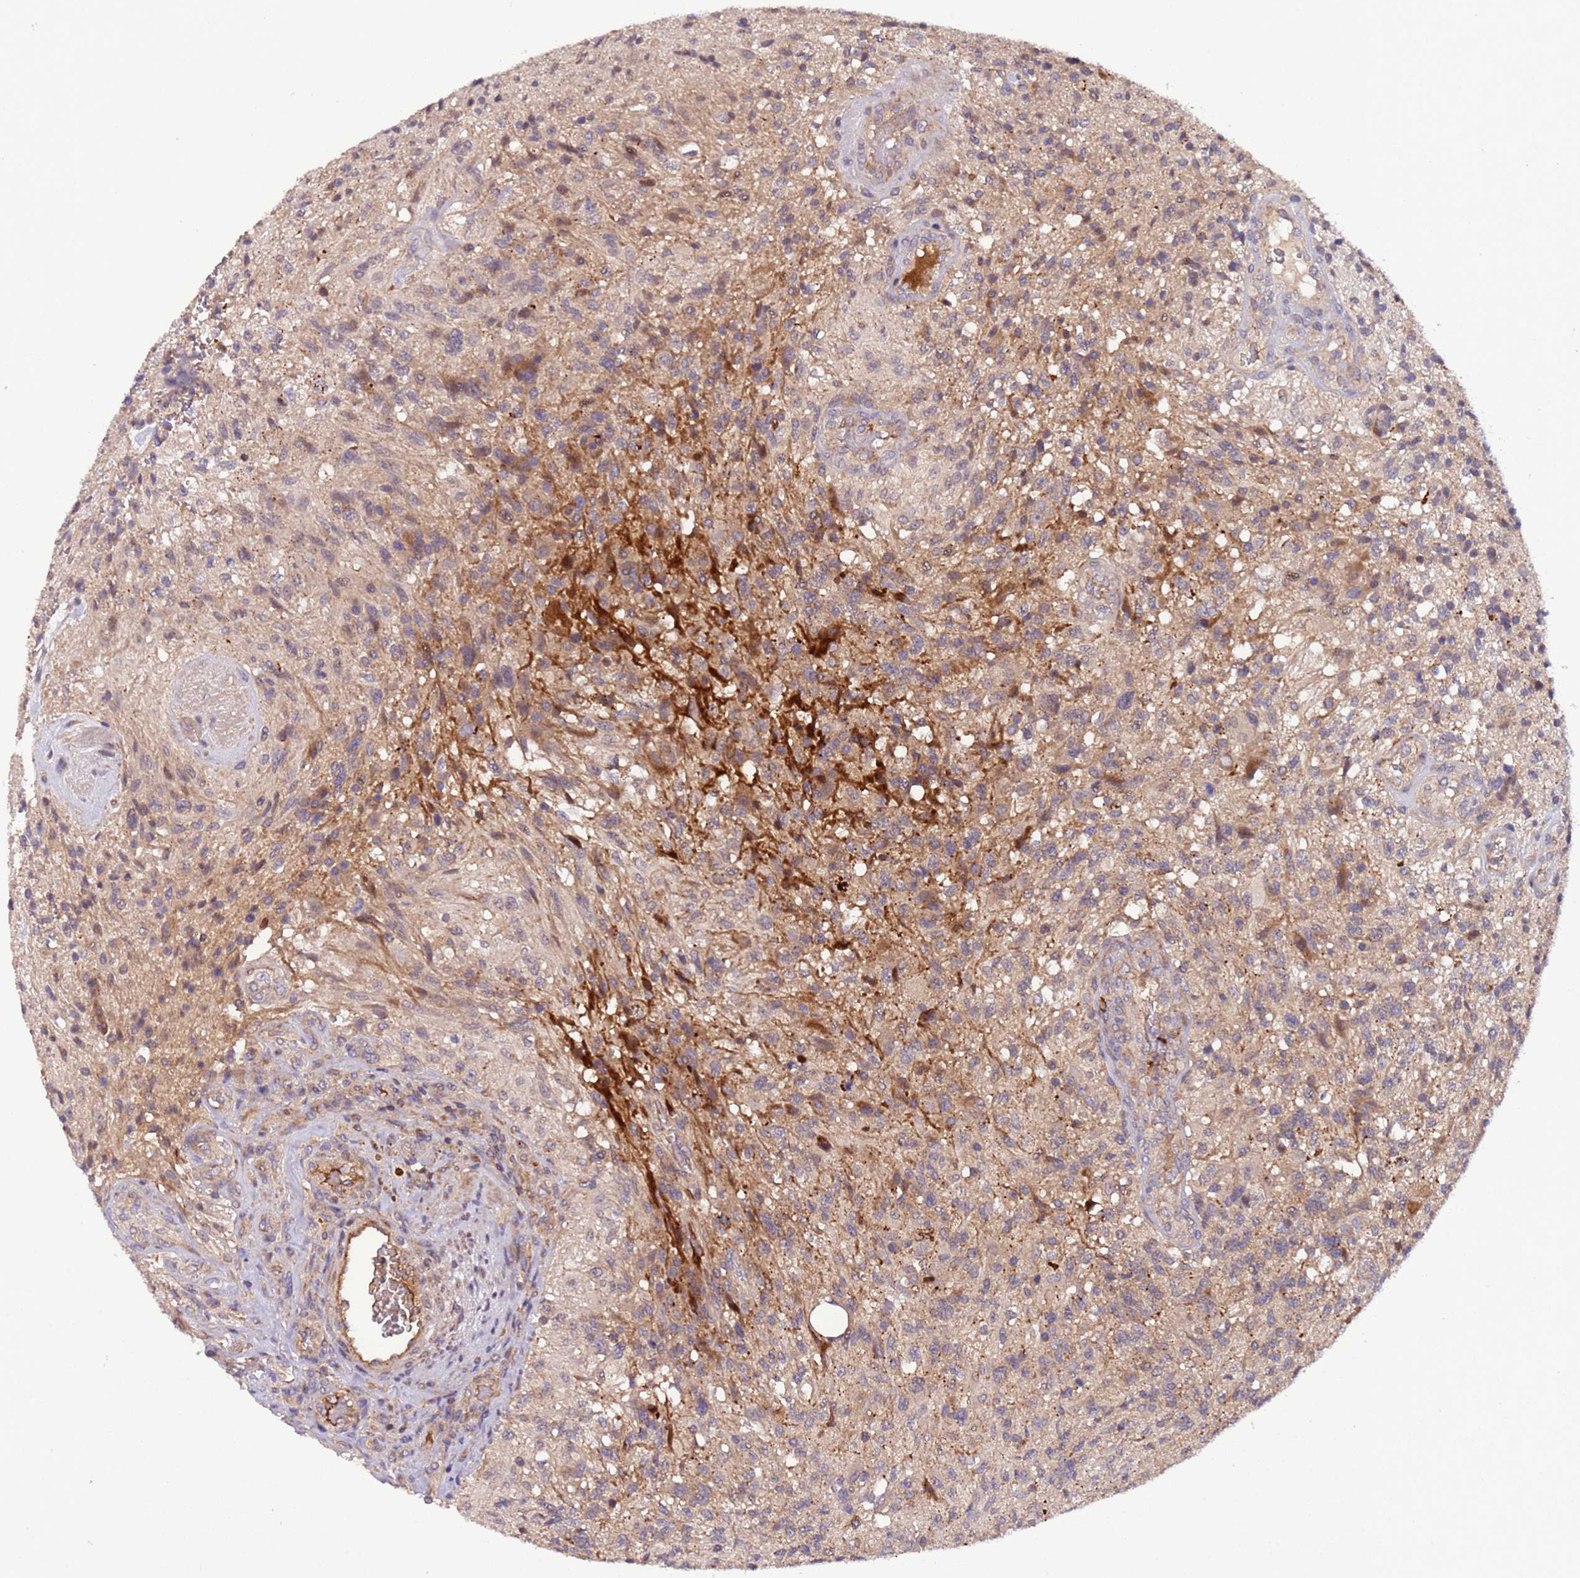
{"staining": {"intensity": "weak", "quantity": "<25%", "location": "cytoplasmic/membranous"}, "tissue": "glioma", "cell_type": "Tumor cells", "image_type": "cancer", "snomed": [{"axis": "morphology", "description": "Glioma, malignant, High grade"}, {"axis": "topography", "description": "Brain"}], "caption": "Immunohistochemical staining of human malignant glioma (high-grade) shows no significant positivity in tumor cells.", "gene": "PARP16", "patient": {"sex": "male", "age": 56}}